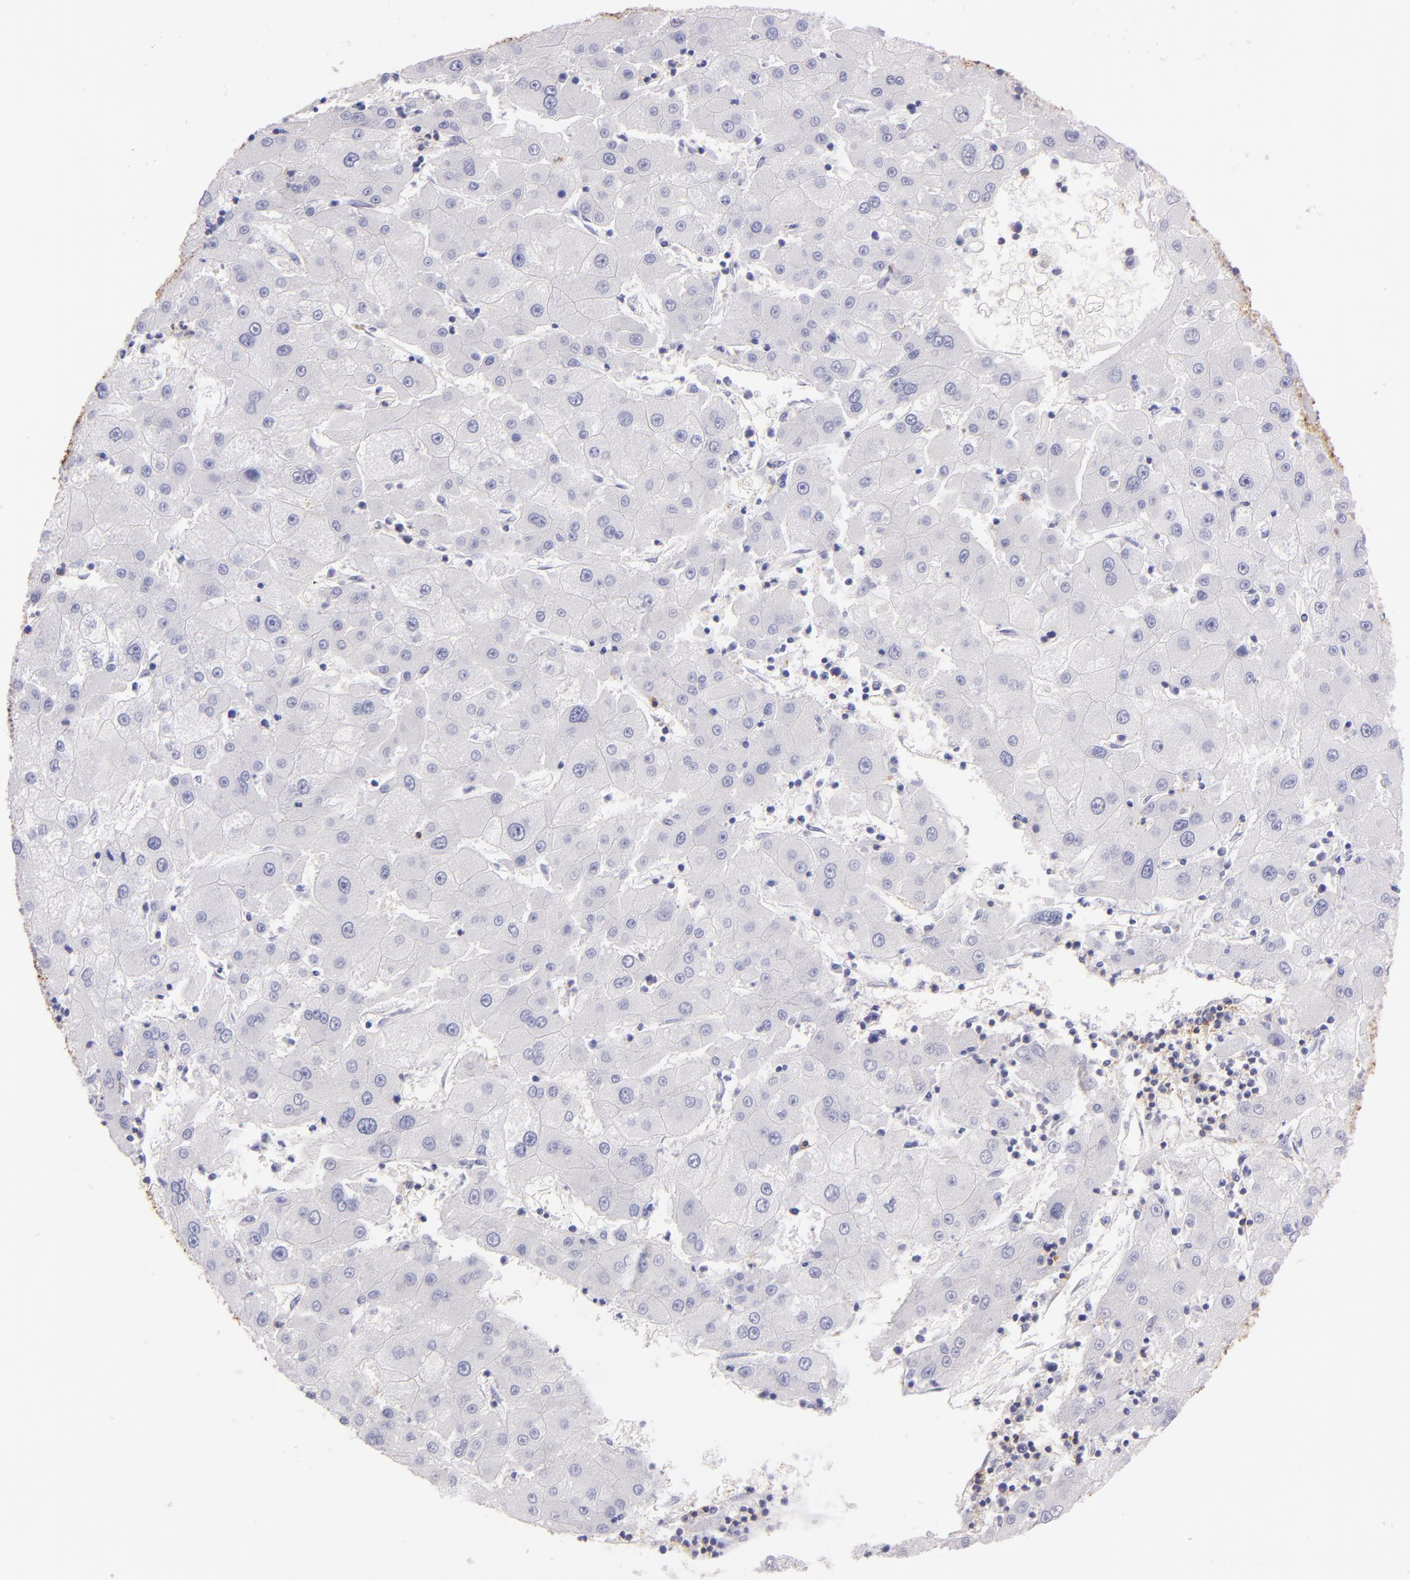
{"staining": {"intensity": "negative", "quantity": "none", "location": "none"}, "tissue": "liver cancer", "cell_type": "Tumor cells", "image_type": "cancer", "snomed": [{"axis": "morphology", "description": "Carcinoma, Hepatocellular, NOS"}, {"axis": "topography", "description": "Liver"}], "caption": "Immunohistochemistry (IHC) image of human liver hepatocellular carcinoma stained for a protein (brown), which reveals no expression in tumor cells.", "gene": "SPN", "patient": {"sex": "male", "age": 72}}